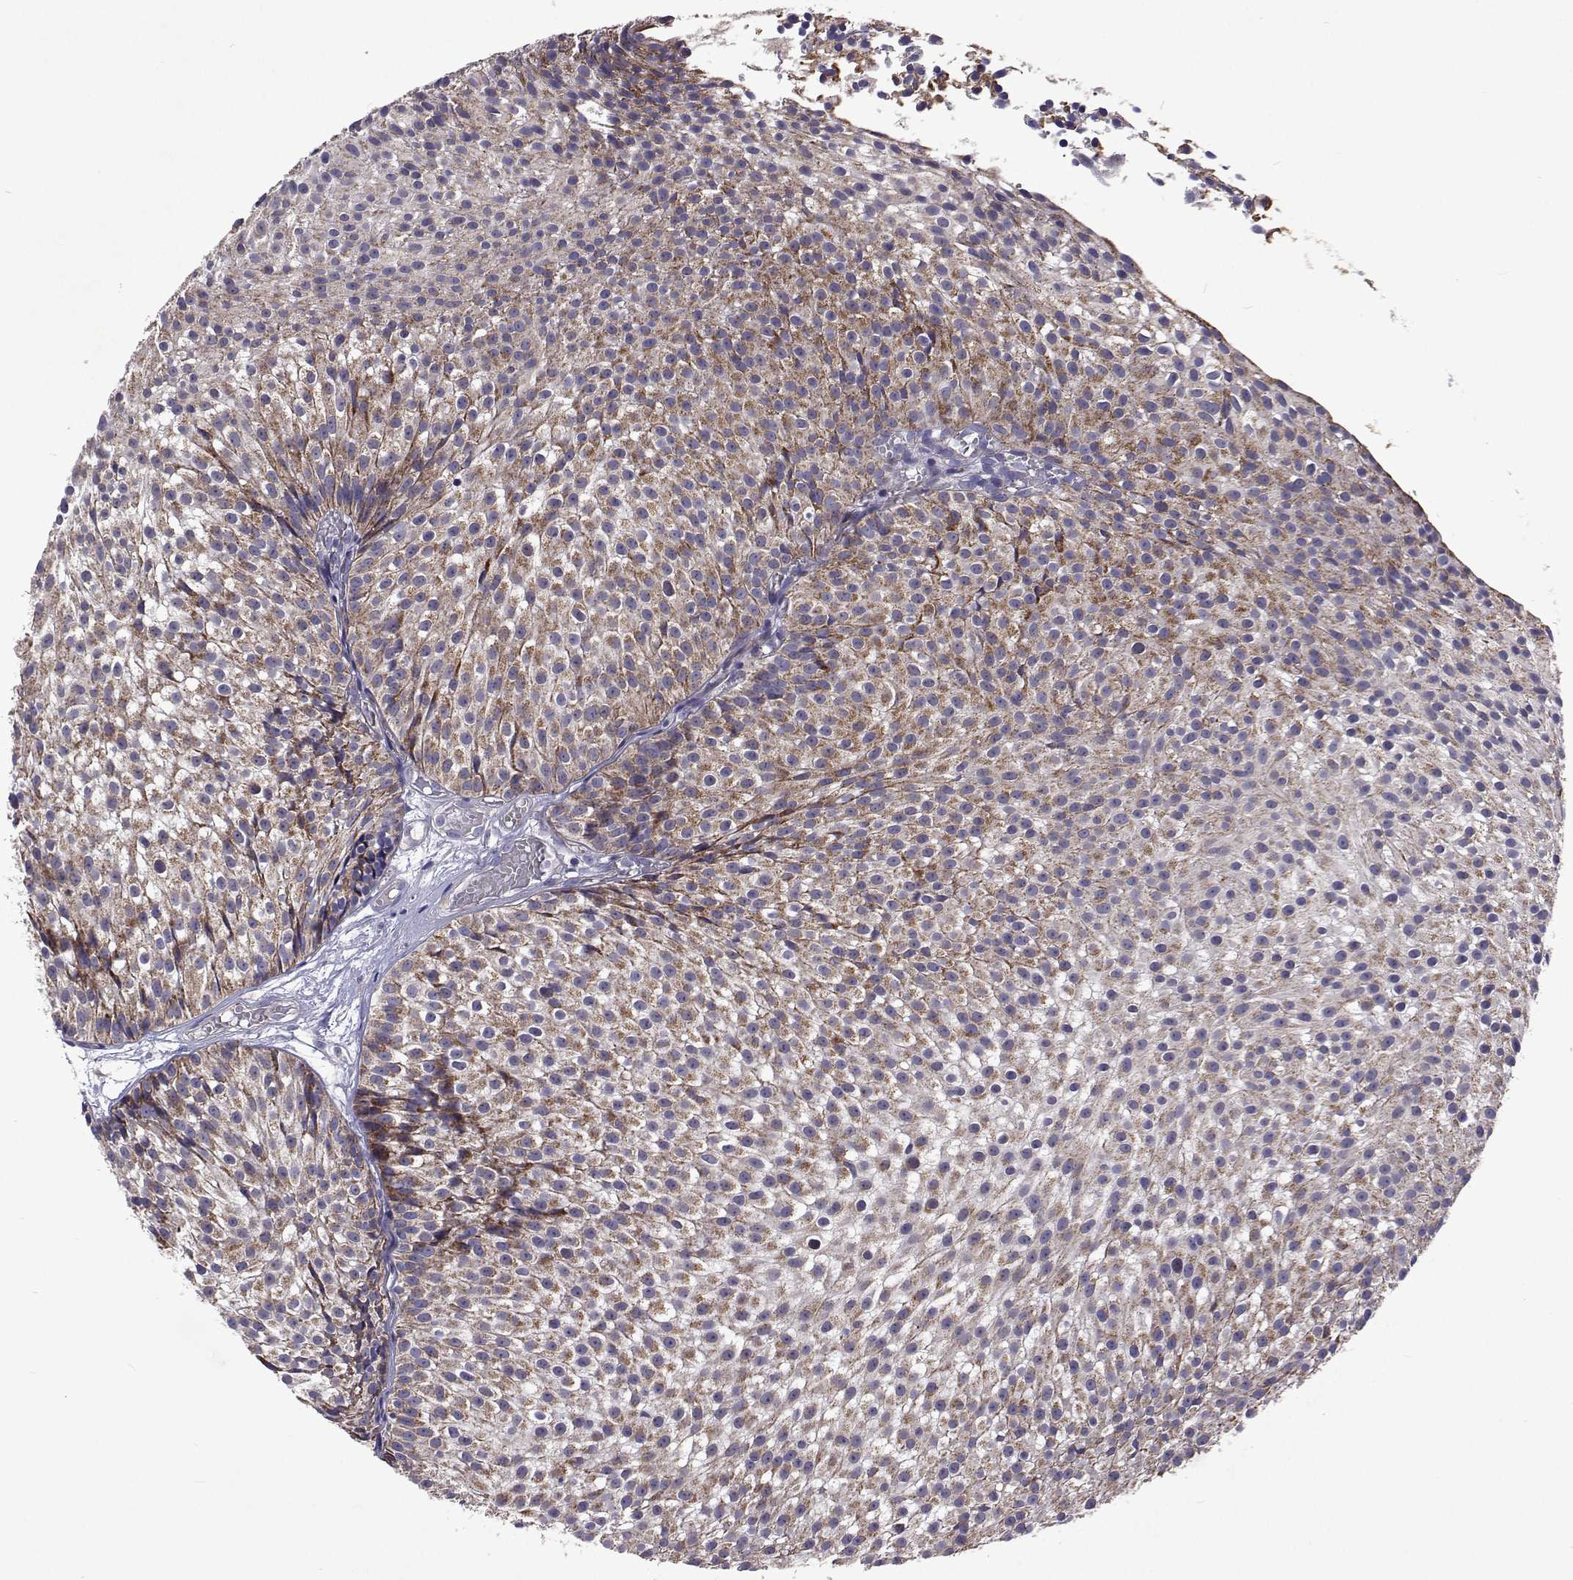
{"staining": {"intensity": "moderate", "quantity": "25%-75%", "location": "cytoplasmic/membranous"}, "tissue": "urothelial cancer", "cell_type": "Tumor cells", "image_type": "cancer", "snomed": [{"axis": "morphology", "description": "Urothelial carcinoma, Low grade"}, {"axis": "topography", "description": "Urinary bladder"}], "caption": "Approximately 25%-75% of tumor cells in human urothelial cancer reveal moderate cytoplasmic/membranous protein expression as visualized by brown immunohistochemical staining.", "gene": "DHTKD1", "patient": {"sex": "male", "age": 63}}